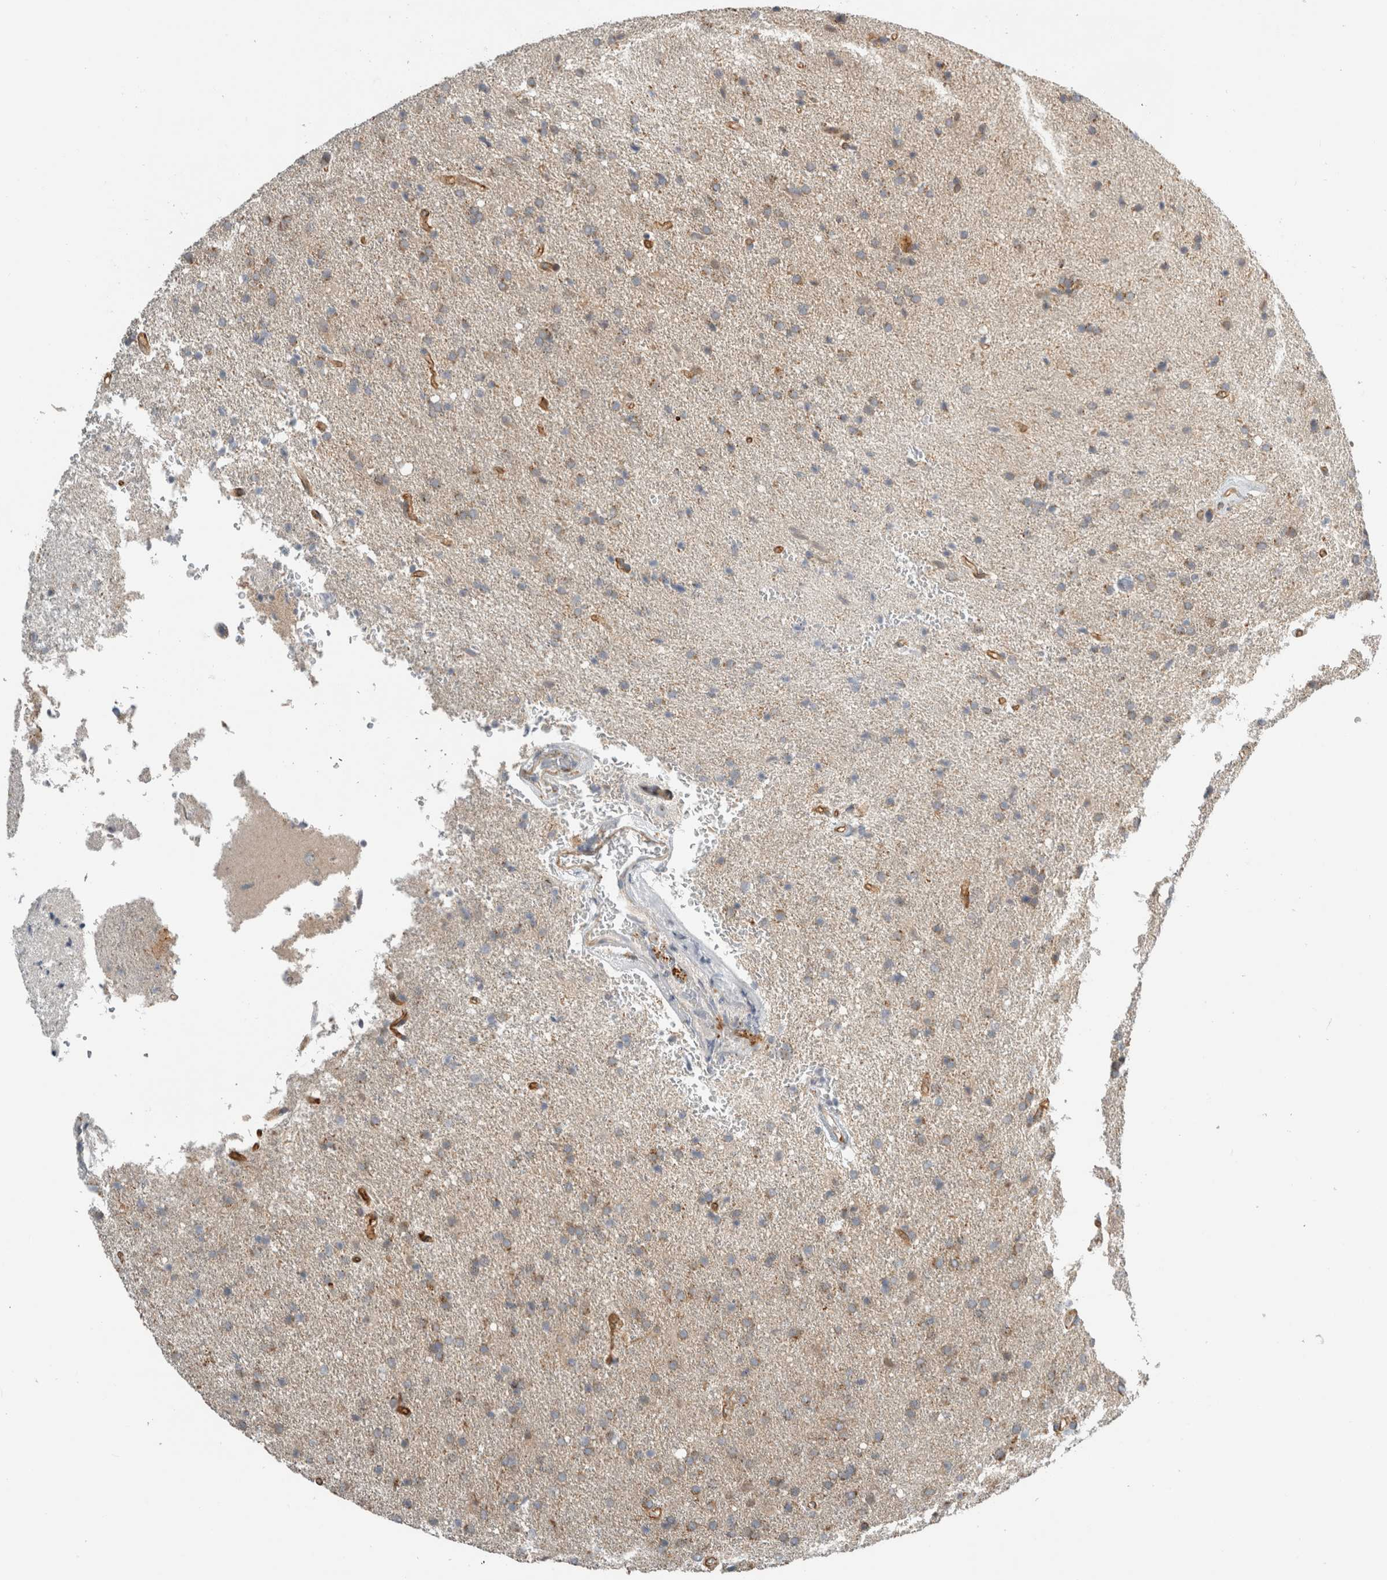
{"staining": {"intensity": "moderate", "quantity": "25%-75%", "location": "cytoplasmic/membranous"}, "tissue": "glioma", "cell_type": "Tumor cells", "image_type": "cancer", "snomed": [{"axis": "morphology", "description": "Glioma, malignant, High grade"}, {"axis": "topography", "description": "Brain"}], "caption": "DAB immunohistochemical staining of human glioma exhibits moderate cytoplasmic/membranous protein positivity in about 25%-75% of tumor cells.", "gene": "KPNA5", "patient": {"sex": "male", "age": 72}}